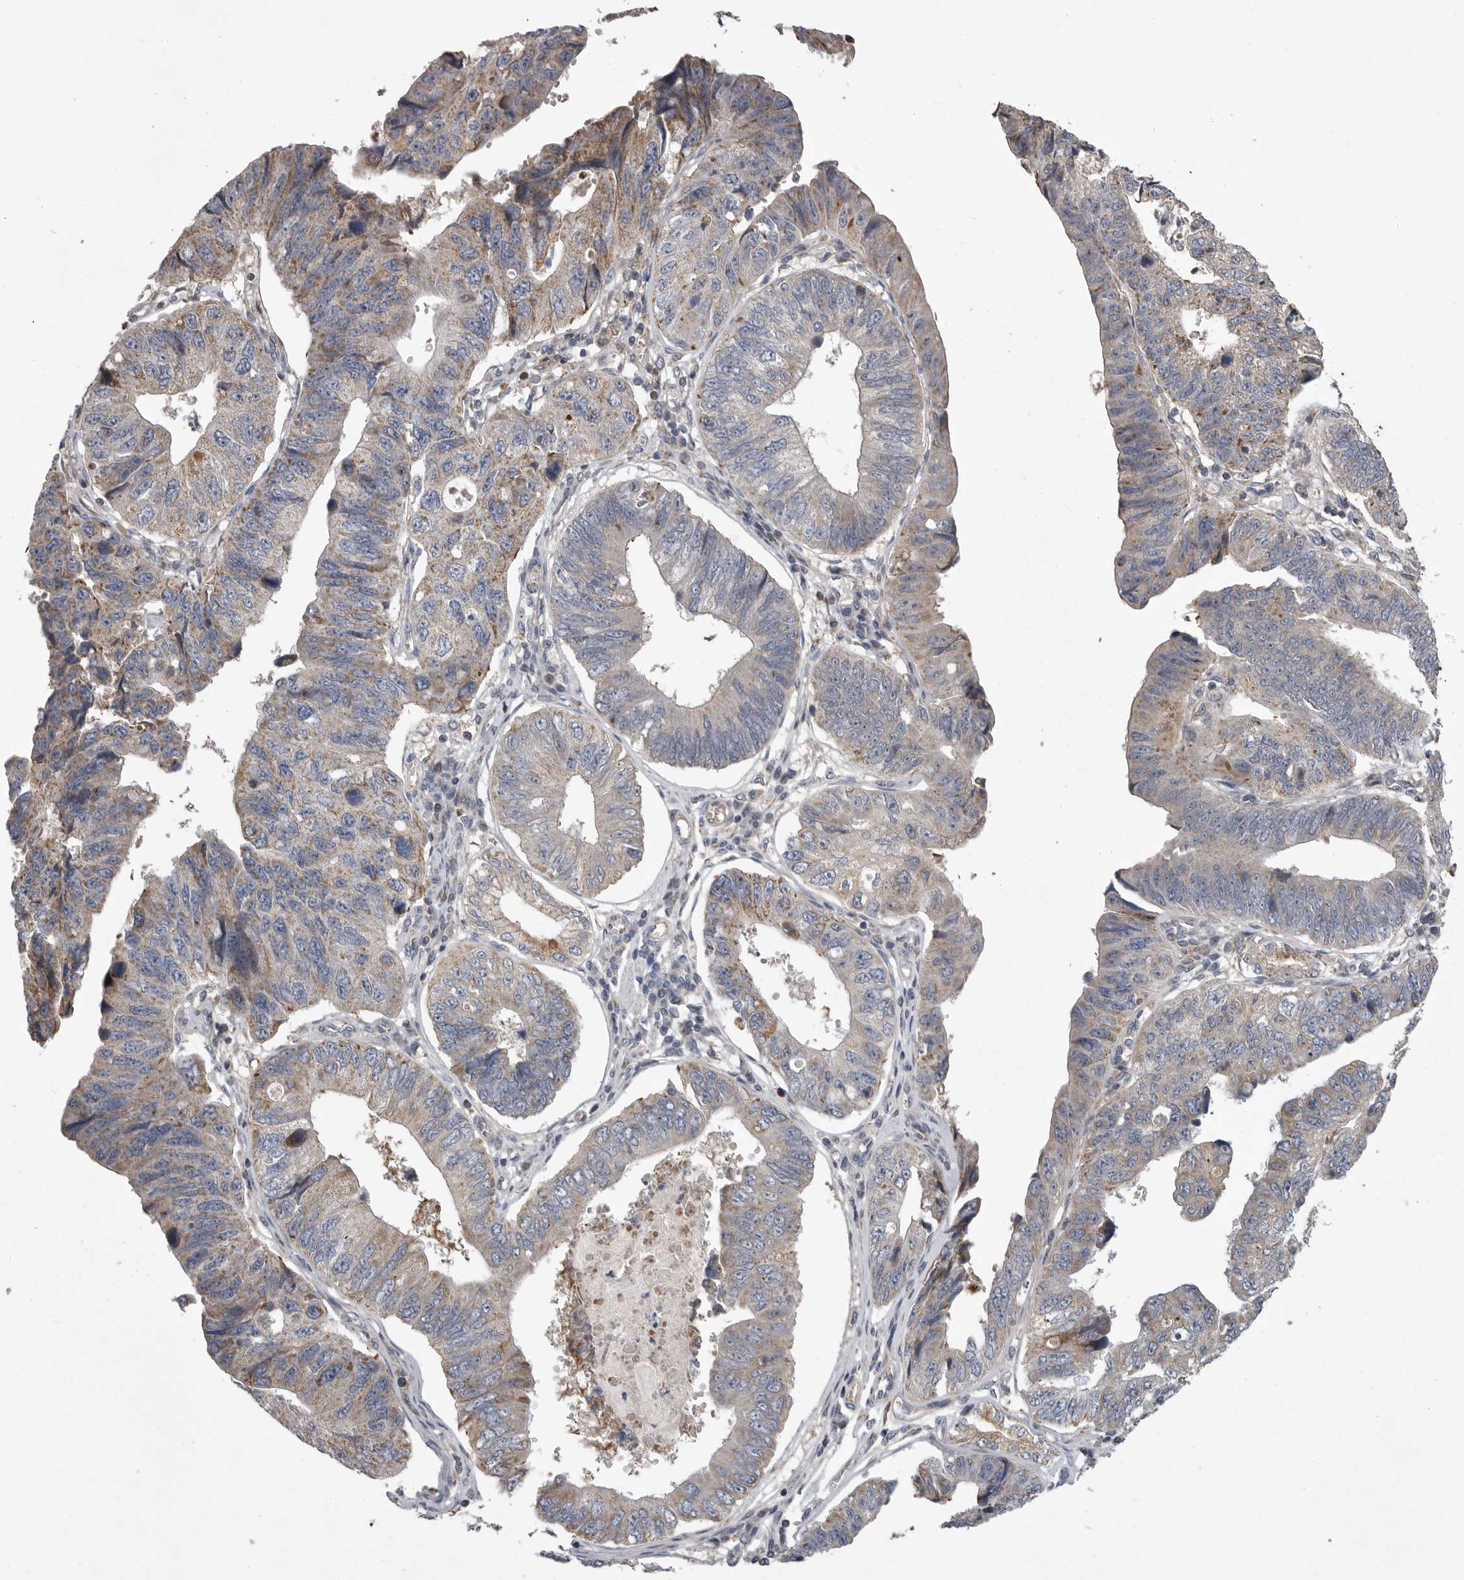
{"staining": {"intensity": "weak", "quantity": "25%-75%", "location": "cytoplasmic/membranous"}, "tissue": "stomach cancer", "cell_type": "Tumor cells", "image_type": "cancer", "snomed": [{"axis": "morphology", "description": "Adenocarcinoma, NOS"}, {"axis": "topography", "description": "Stomach"}], "caption": "Immunohistochemistry (IHC) of stomach adenocarcinoma exhibits low levels of weak cytoplasmic/membranous positivity in approximately 25%-75% of tumor cells.", "gene": "CRP", "patient": {"sex": "male", "age": 59}}